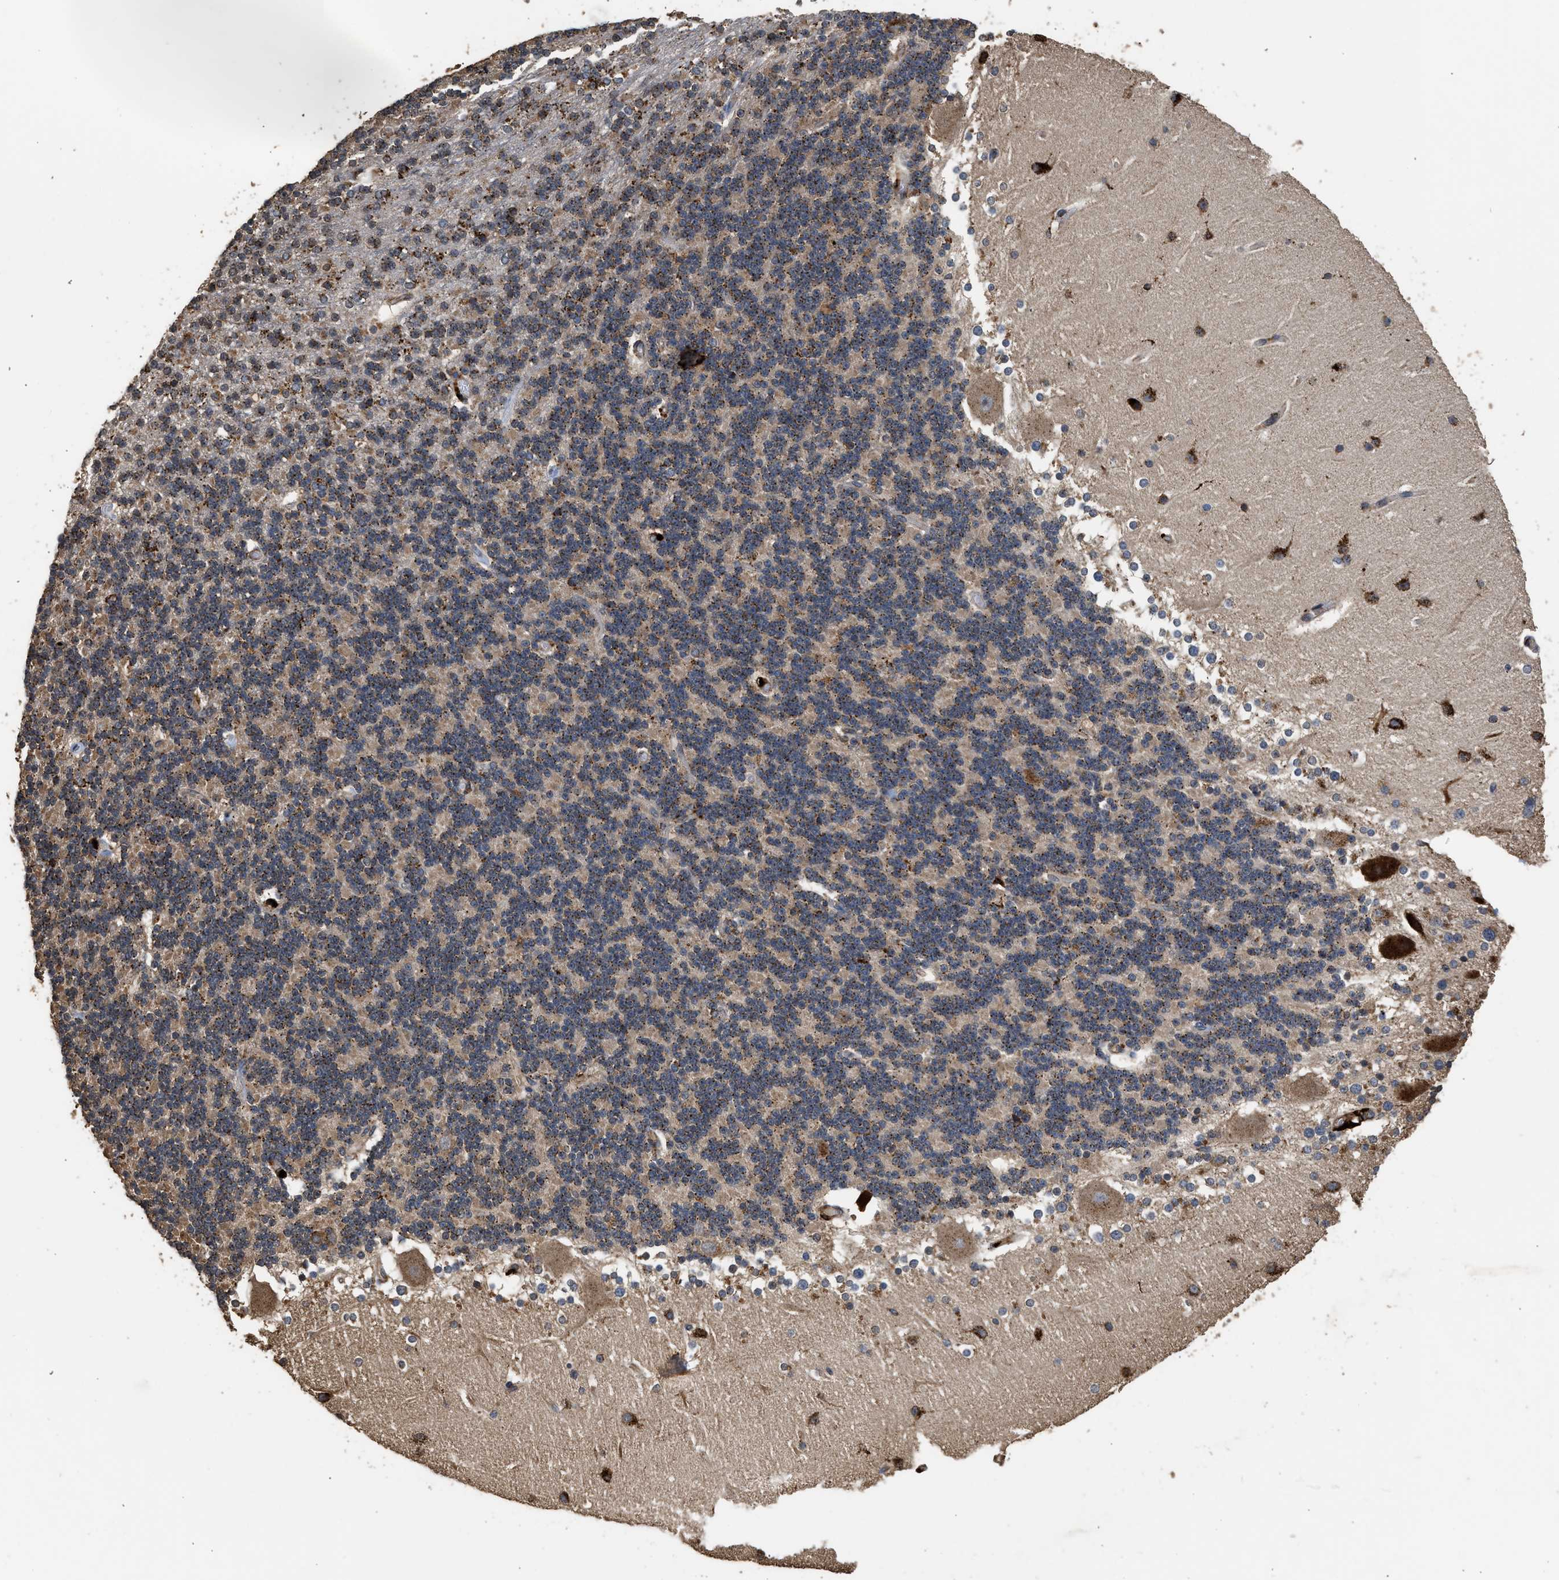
{"staining": {"intensity": "moderate", "quantity": "25%-75%", "location": "cytoplasmic/membranous"}, "tissue": "cerebellum", "cell_type": "Cells in granular layer", "image_type": "normal", "snomed": [{"axis": "morphology", "description": "Normal tissue, NOS"}, {"axis": "topography", "description": "Cerebellum"}], "caption": "Brown immunohistochemical staining in unremarkable cerebellum shows moderate cytoplasmic/membranous staining in approximately 25%-75% of cells in granular layer. (DAB (3,3'-diaminobenzidine) = brown stain, brightfield microscopy at high magnification).", "gene": "CTSV", "patient": {"sex": "female", "age": 19}}